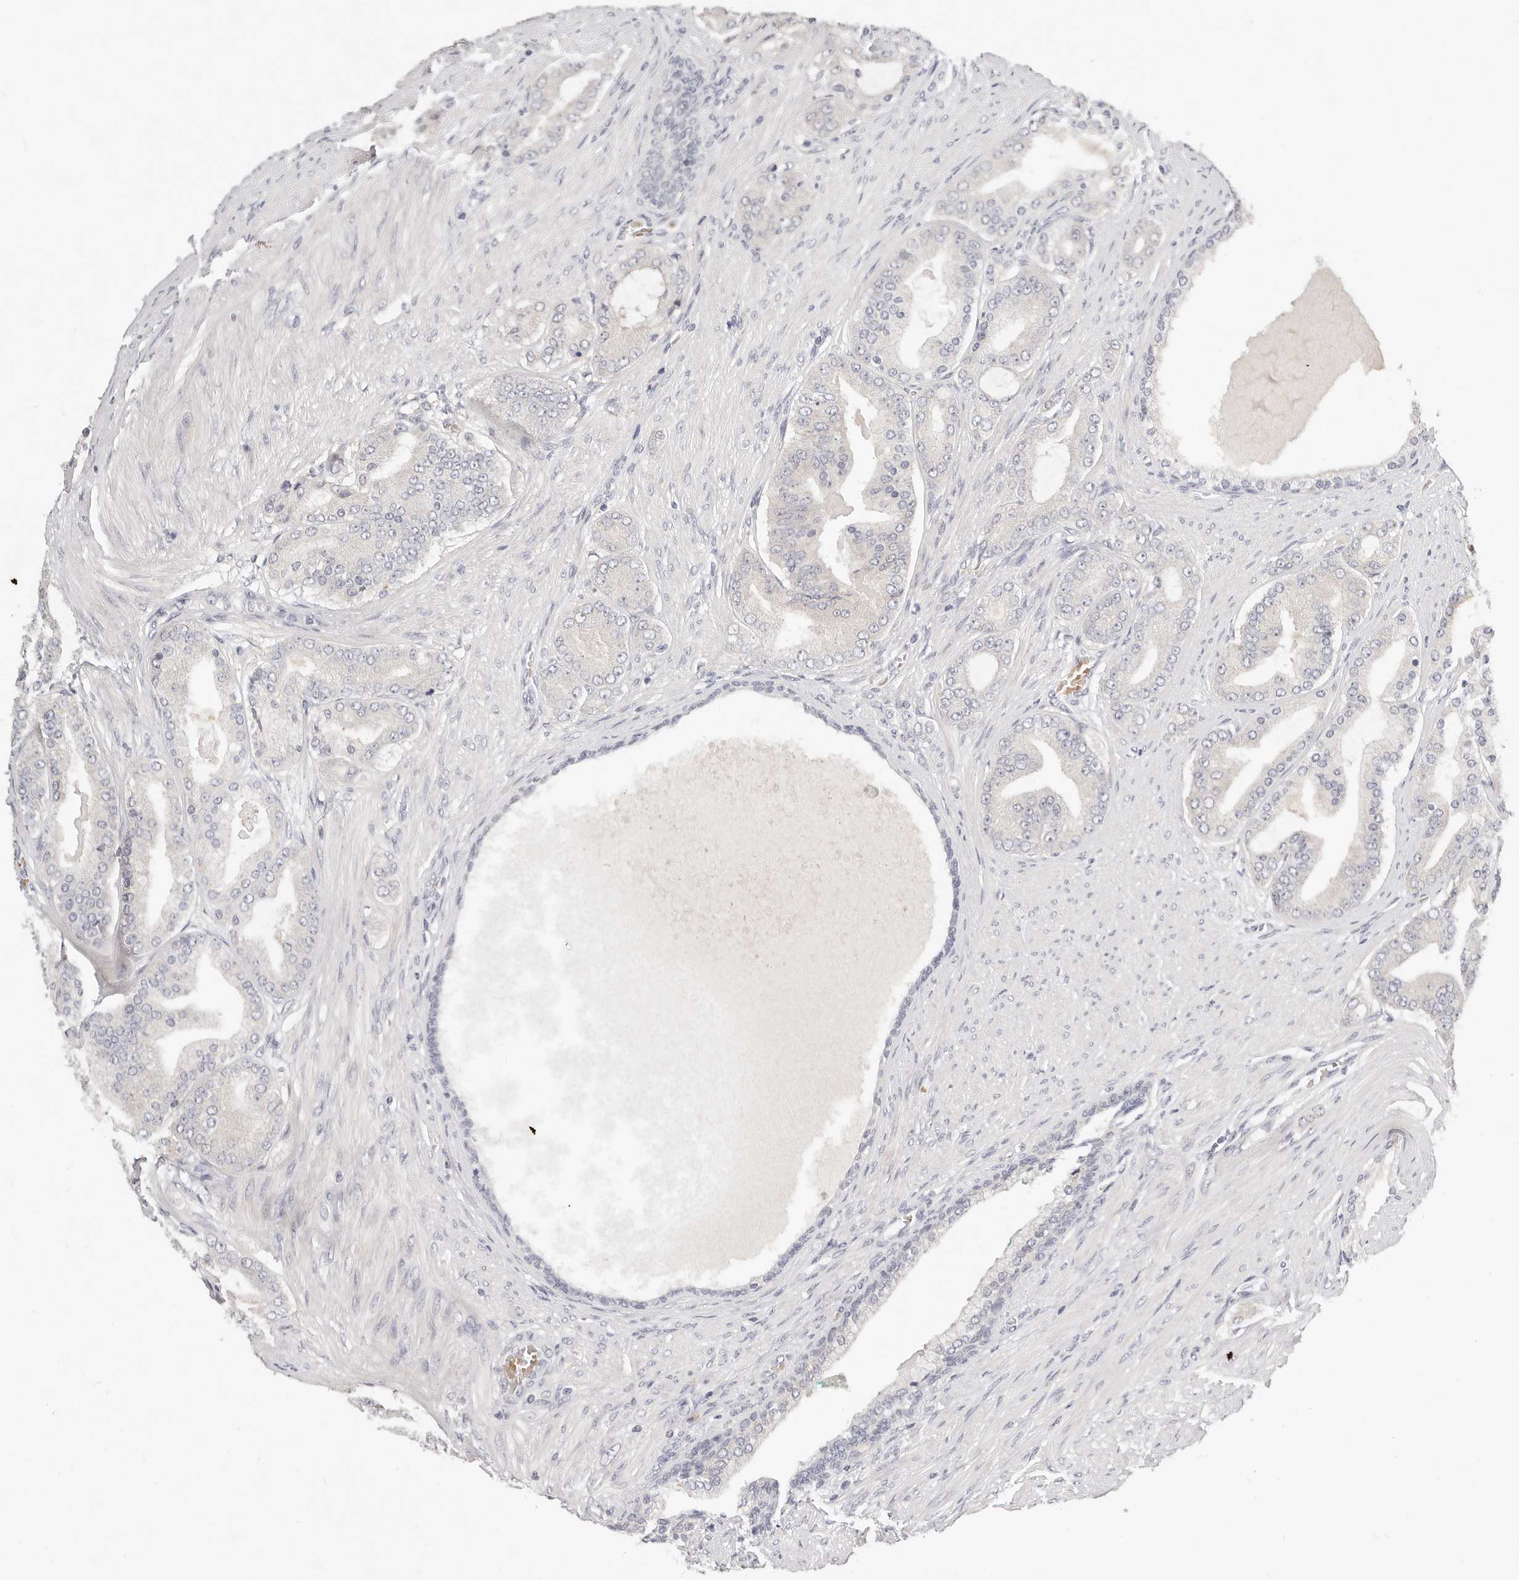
{"staining": {"intensity": "negative", "quantity": "none", "location": "none"}, "tissue": "prostate cancer", "cell_type": "Tumor cells", "image_type": "cancer", "snomed": [{"axis": "morphology", "description": "Adenocarcinoma, High grade"}, {"axis": "topography", "description": "Prostate"}], "caption": "Prostate cancer was stained to show a protein in brown. There is no significant staining in tumor cells.", "gene": "TMEM63B", "patient": {"sex": "male", "age": 60}}